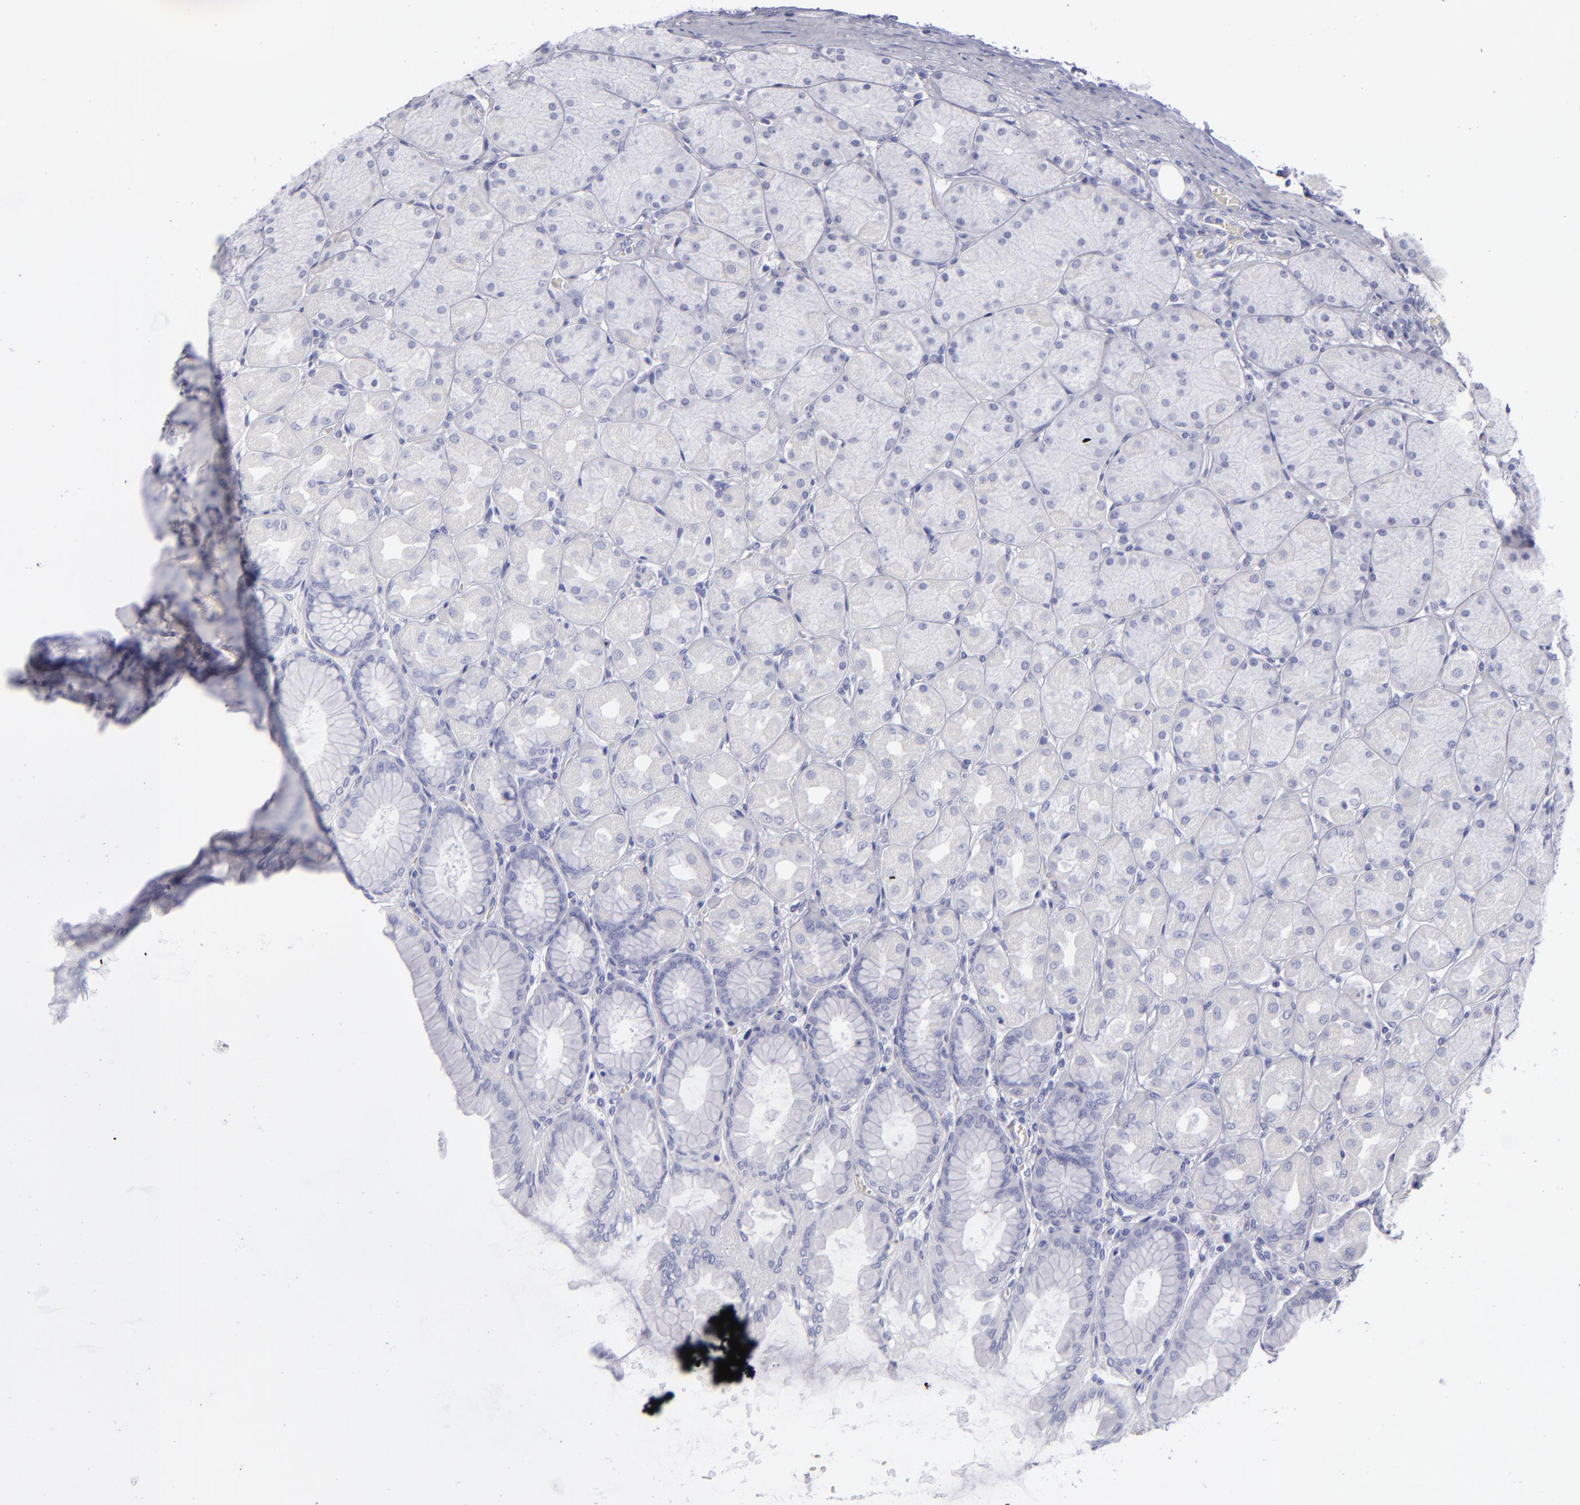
{"staining": {"intensity": "negative", "quantity": "none", "location": "none"}, "tissue": "stomach", "cell_type": "Glandular cells", "image_type": "normal", "snomed": [{"axis": "morphology", "description": "Normal tissue, NOS"}, {"axis": "topography", "description": "Stomach, upper"}], "caption": "Micrograph shows no significant protein staining in glandular cells of benign stomach. (IHC, brightfield microscopy, high magnification).", "gene": "CD22", "patient": {"sex": "female", "age": 56}}